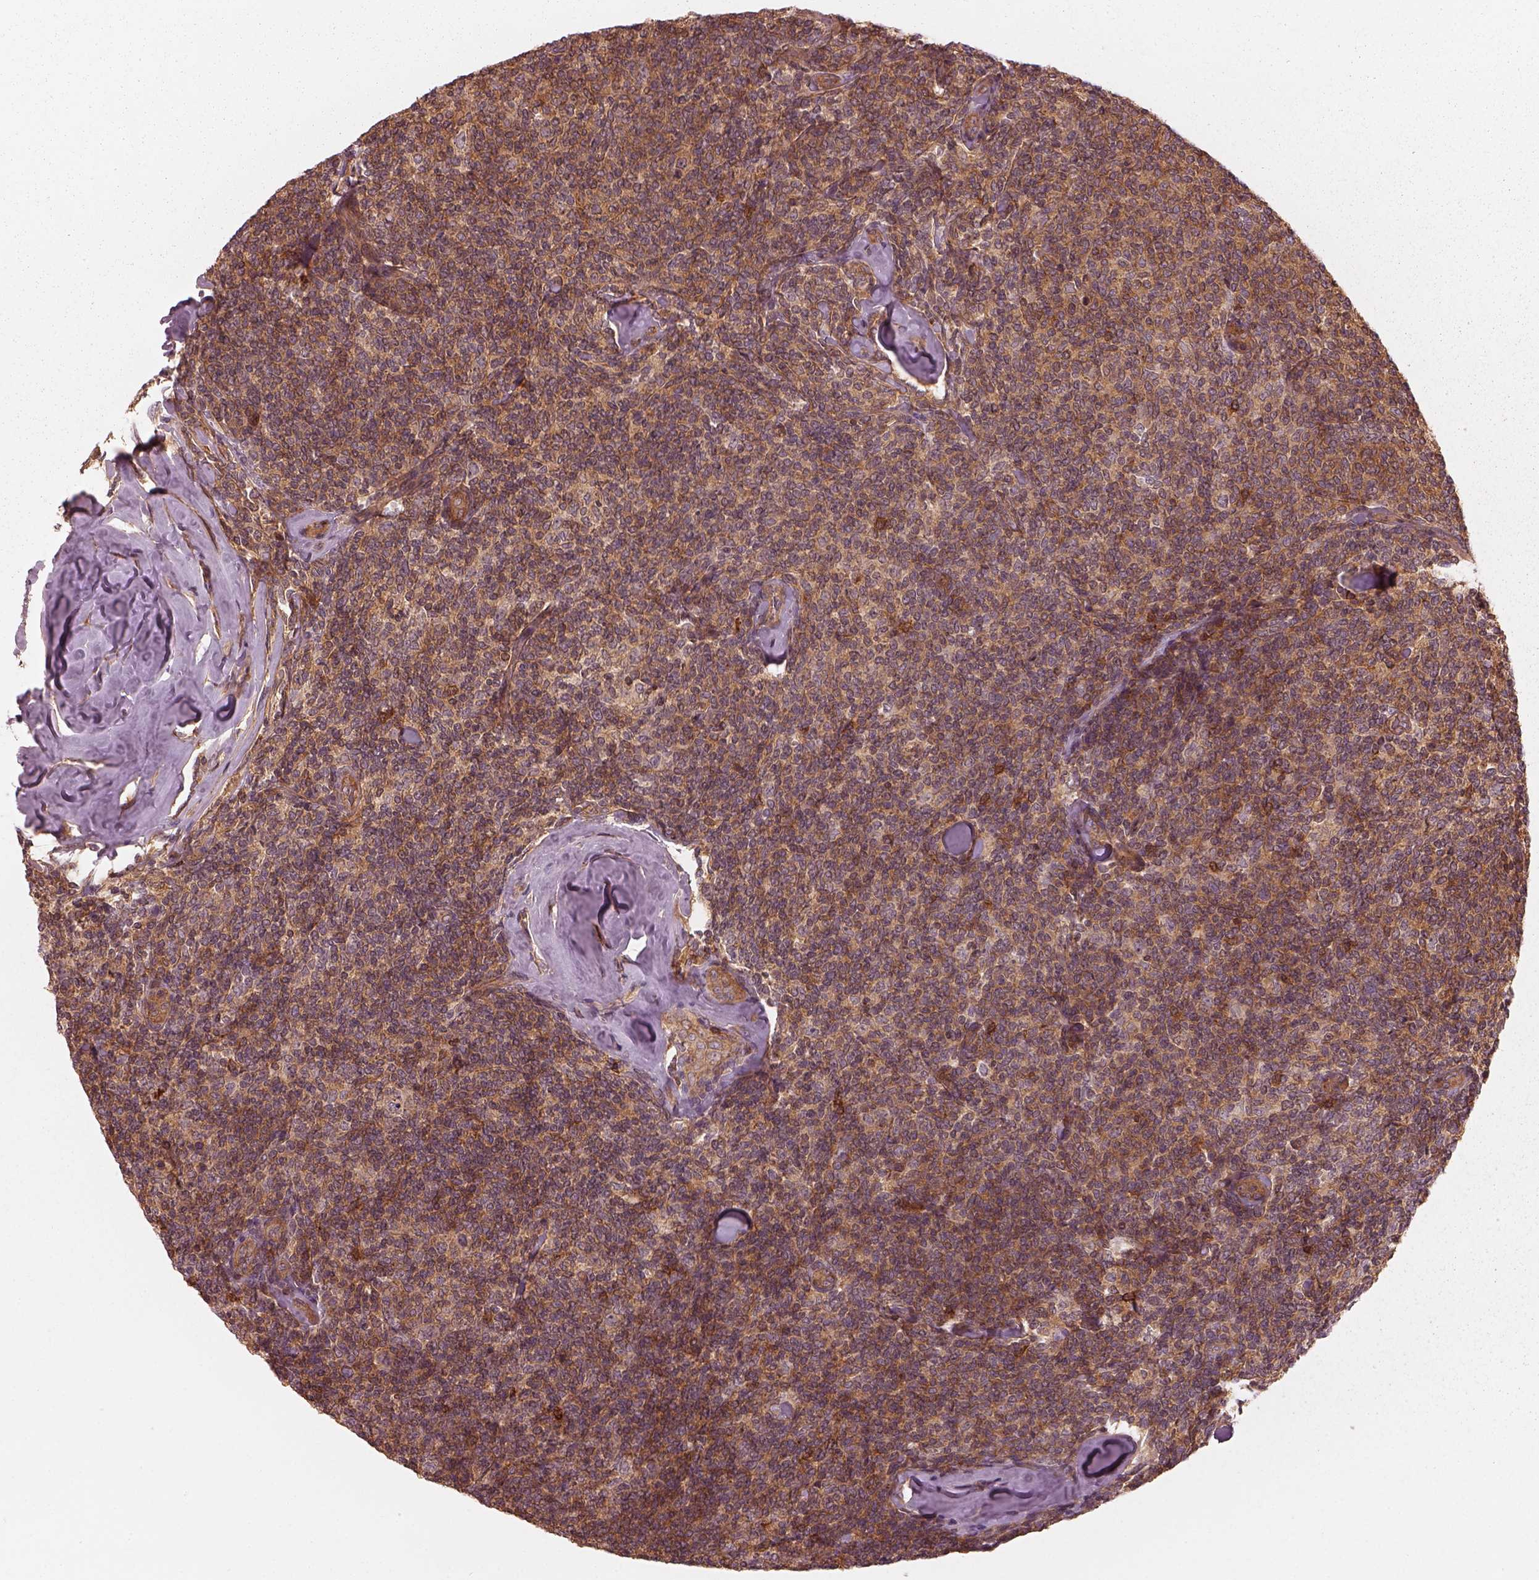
{"staining": {"intensity": "moderate", "quantity": ">75%", "location": "cytoplasmic/membranous"}, "tissue": "lymphoma", "cell_type": "Tumor cells", "image_type": "cancer", "snomed": [{"axis": "morphology", "description": "Malignant lymphoma, non-Hodgkin's type, Low grade"}, {"axis": "topography", "description": "Lymph node"}], "caption": "Immunohistochemical staining of human malignant lymphoma, non-Hodgkin's type (low-grade) reveals medium levels of moderate cytoplasmic/membranous positivity in about >75% of tumor cells.", "gene": "FAM107B", "patient": {"sex": "female", "age": 56}}